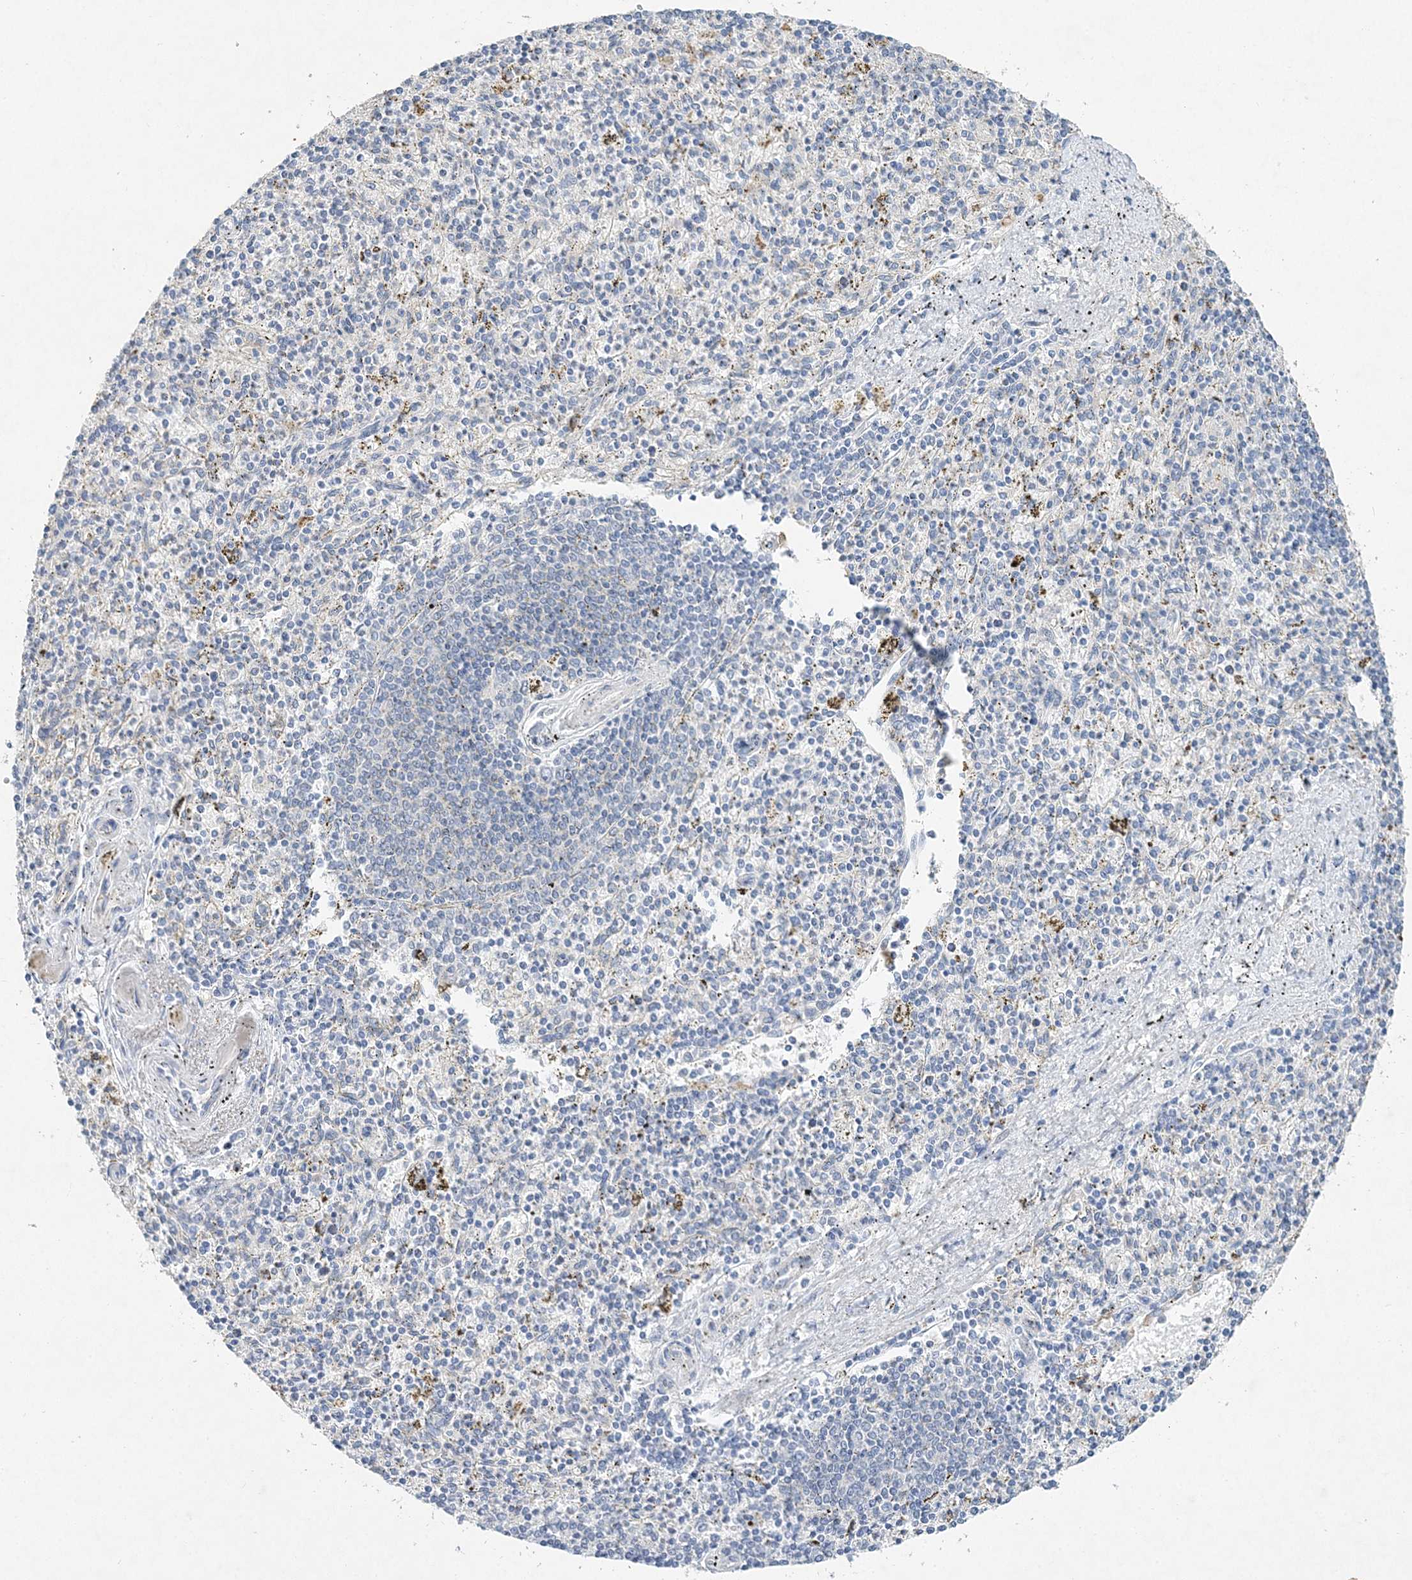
{"staining": {"intensity": "negative", "quantity": "none", "location": "none"}, "tissue": "spleen", "cell_type": "Cells in red pulp", "image_type": "normal", "snomed": [{"axis": "morphology", "description": "Normal tissue, NOS"}, {"axis": "topography", "description": "Spleen"}], "caption": "Photomicrograph shows no significant protein staining in cells in red pulp of normal spleen. (DAB immunohistochemistry (IHC) visualized using brightfield microscopy, high magnification).", "gene": "MAT2B", "patient": {"sex": "male", "age": 72}}